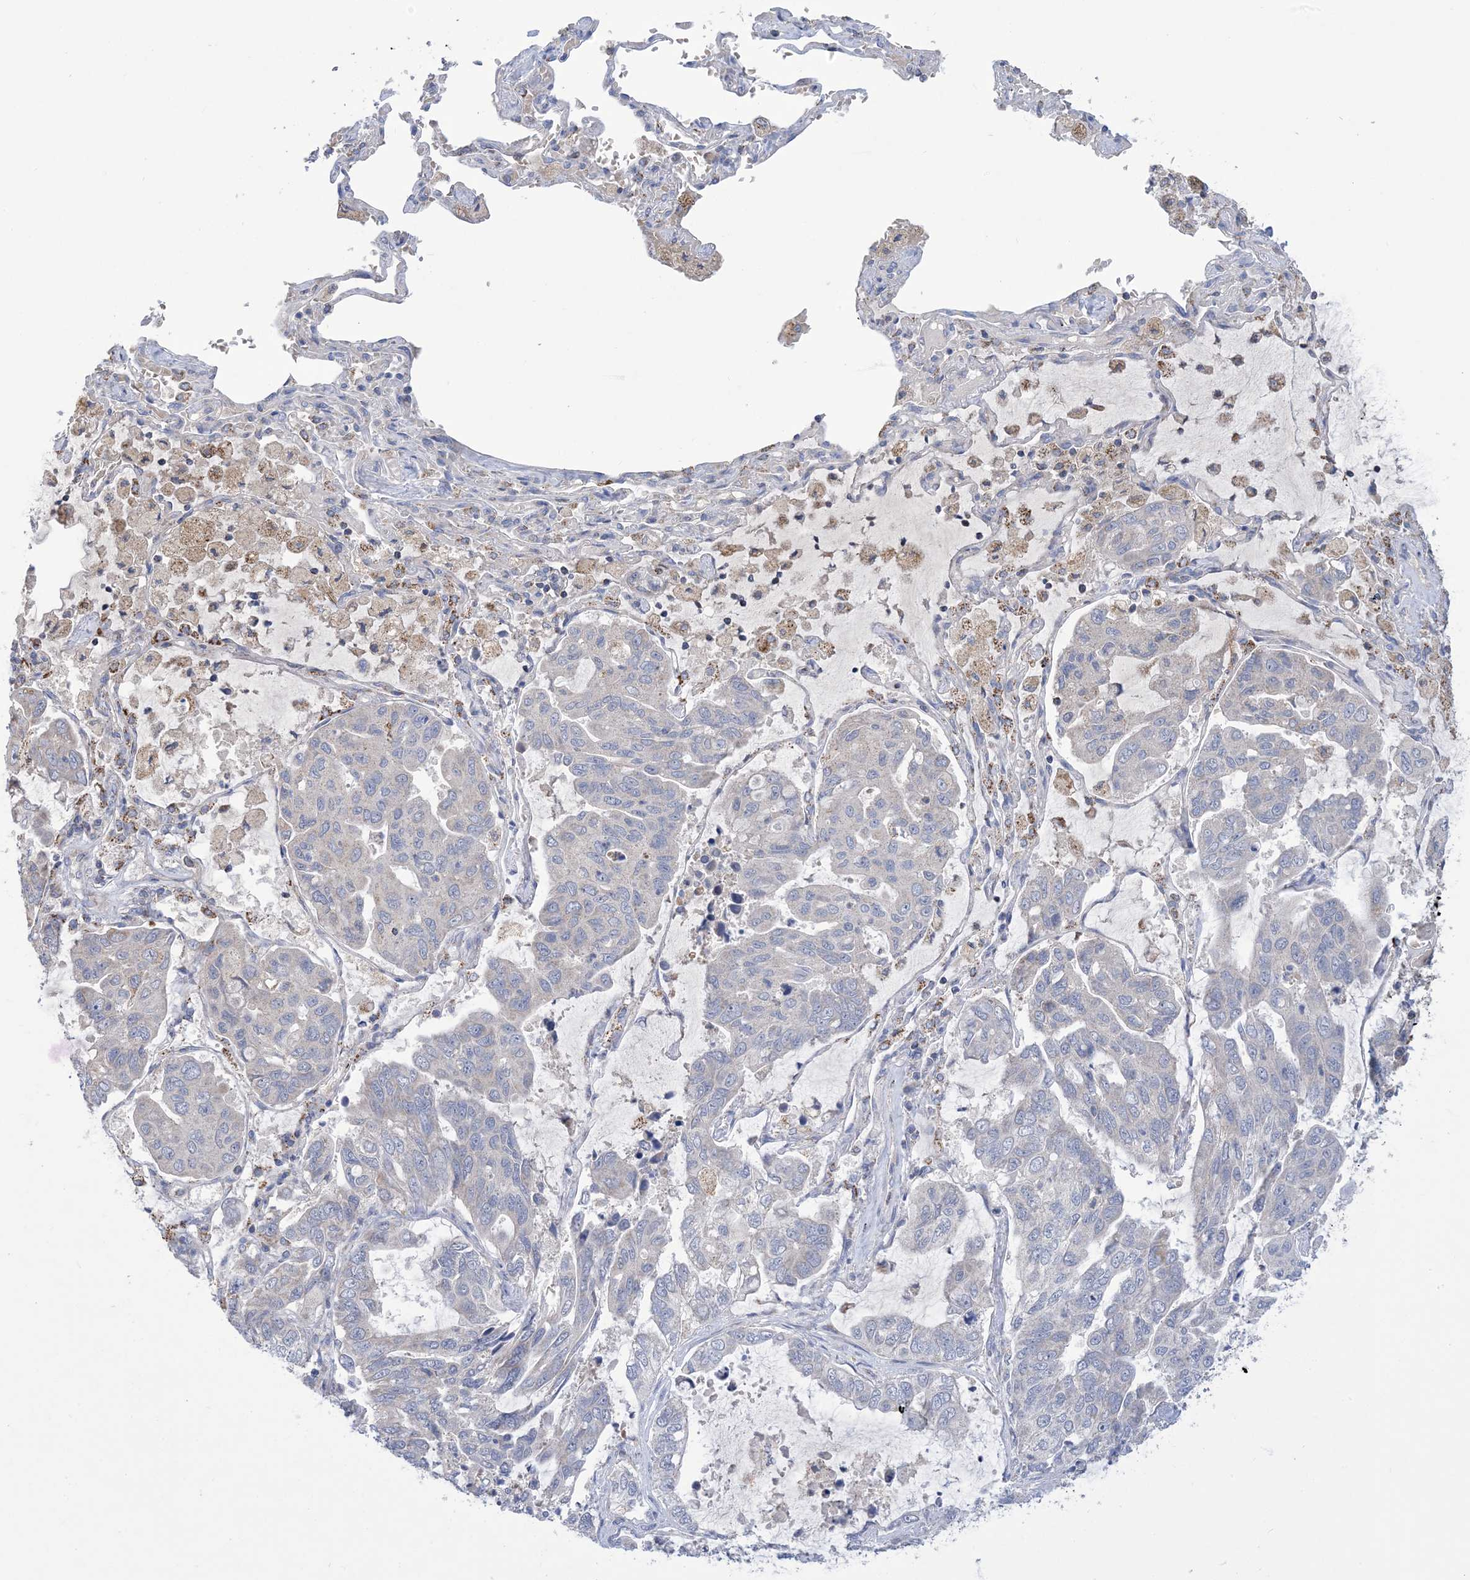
{"staining": {"intensity": "negative", "quantity": "none", "location": "none"}, "tissue": "lung cancer", "cell_type": "Tumor cells", "image_type": "cancer", "snomed": [{"axis": "morphology", "description": "Adenocarcinoma, NOS"}, {"axis": "topography", "description": "Lung"}], "caption": "DAB (3,3'-diaminobenzidine) immunohistochemical staining of adenocarcinoma (lung) exhibits no significant positivity in tumor cells.", "gene": "CLEC16A", "patient": {"sex": "male", "age": 64}}